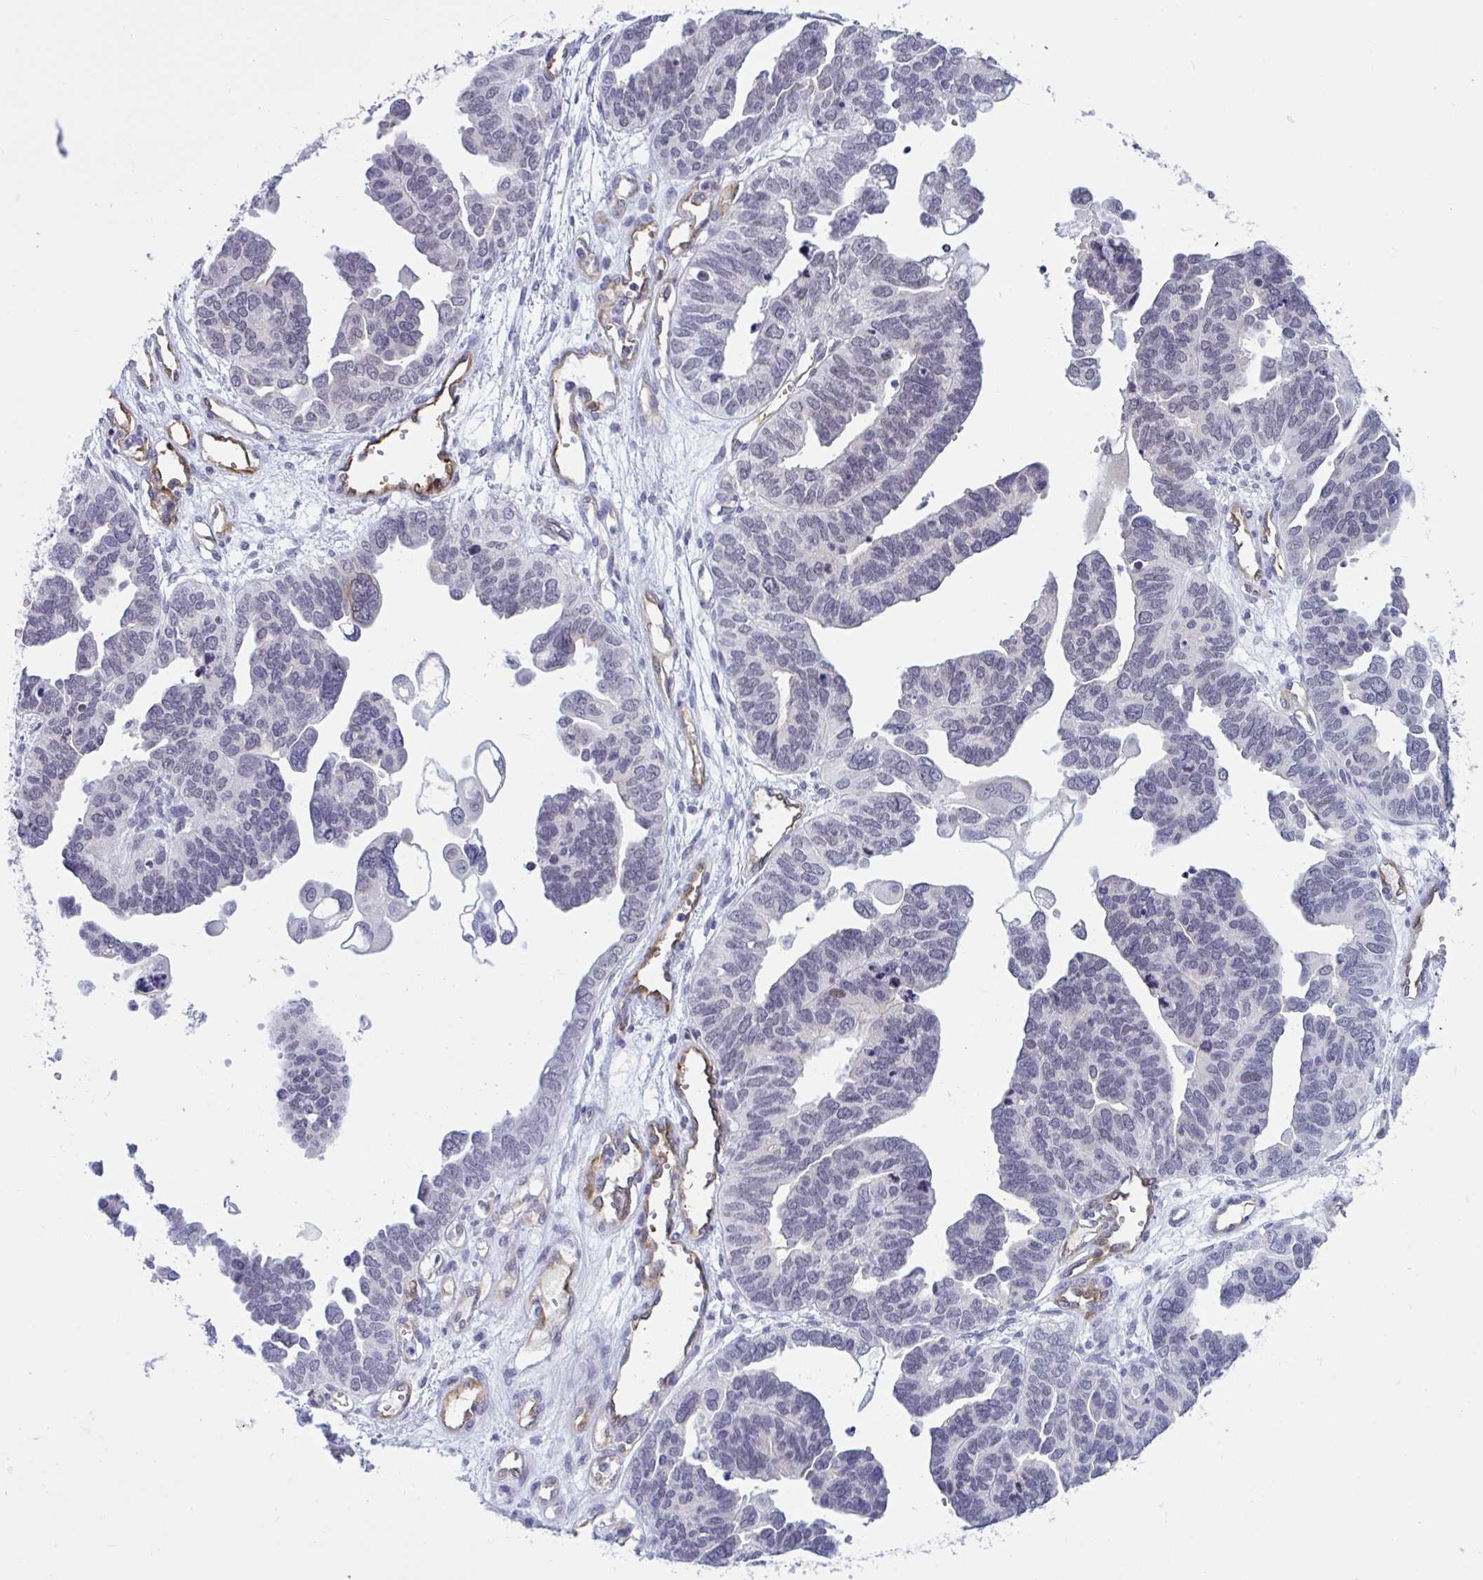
{"staining": {"intensity": "negative", "quantity": "none", "location": "none"}, "tissue": "ovarian cancer", "cell_type": "Tumor cells", "image_type": "cancer", "snomed": [{"axis": "morphology", "description": "Cystadenocarcinoma, serous, NOS"}, {"axis": "topography", "description": "Ovary"}], "caption": "Ovarian cancer stained for a protein using IHC reveals no staining tumor cells.", "gene": "EML1", "patient": {"sex": "female", "age": 51}}